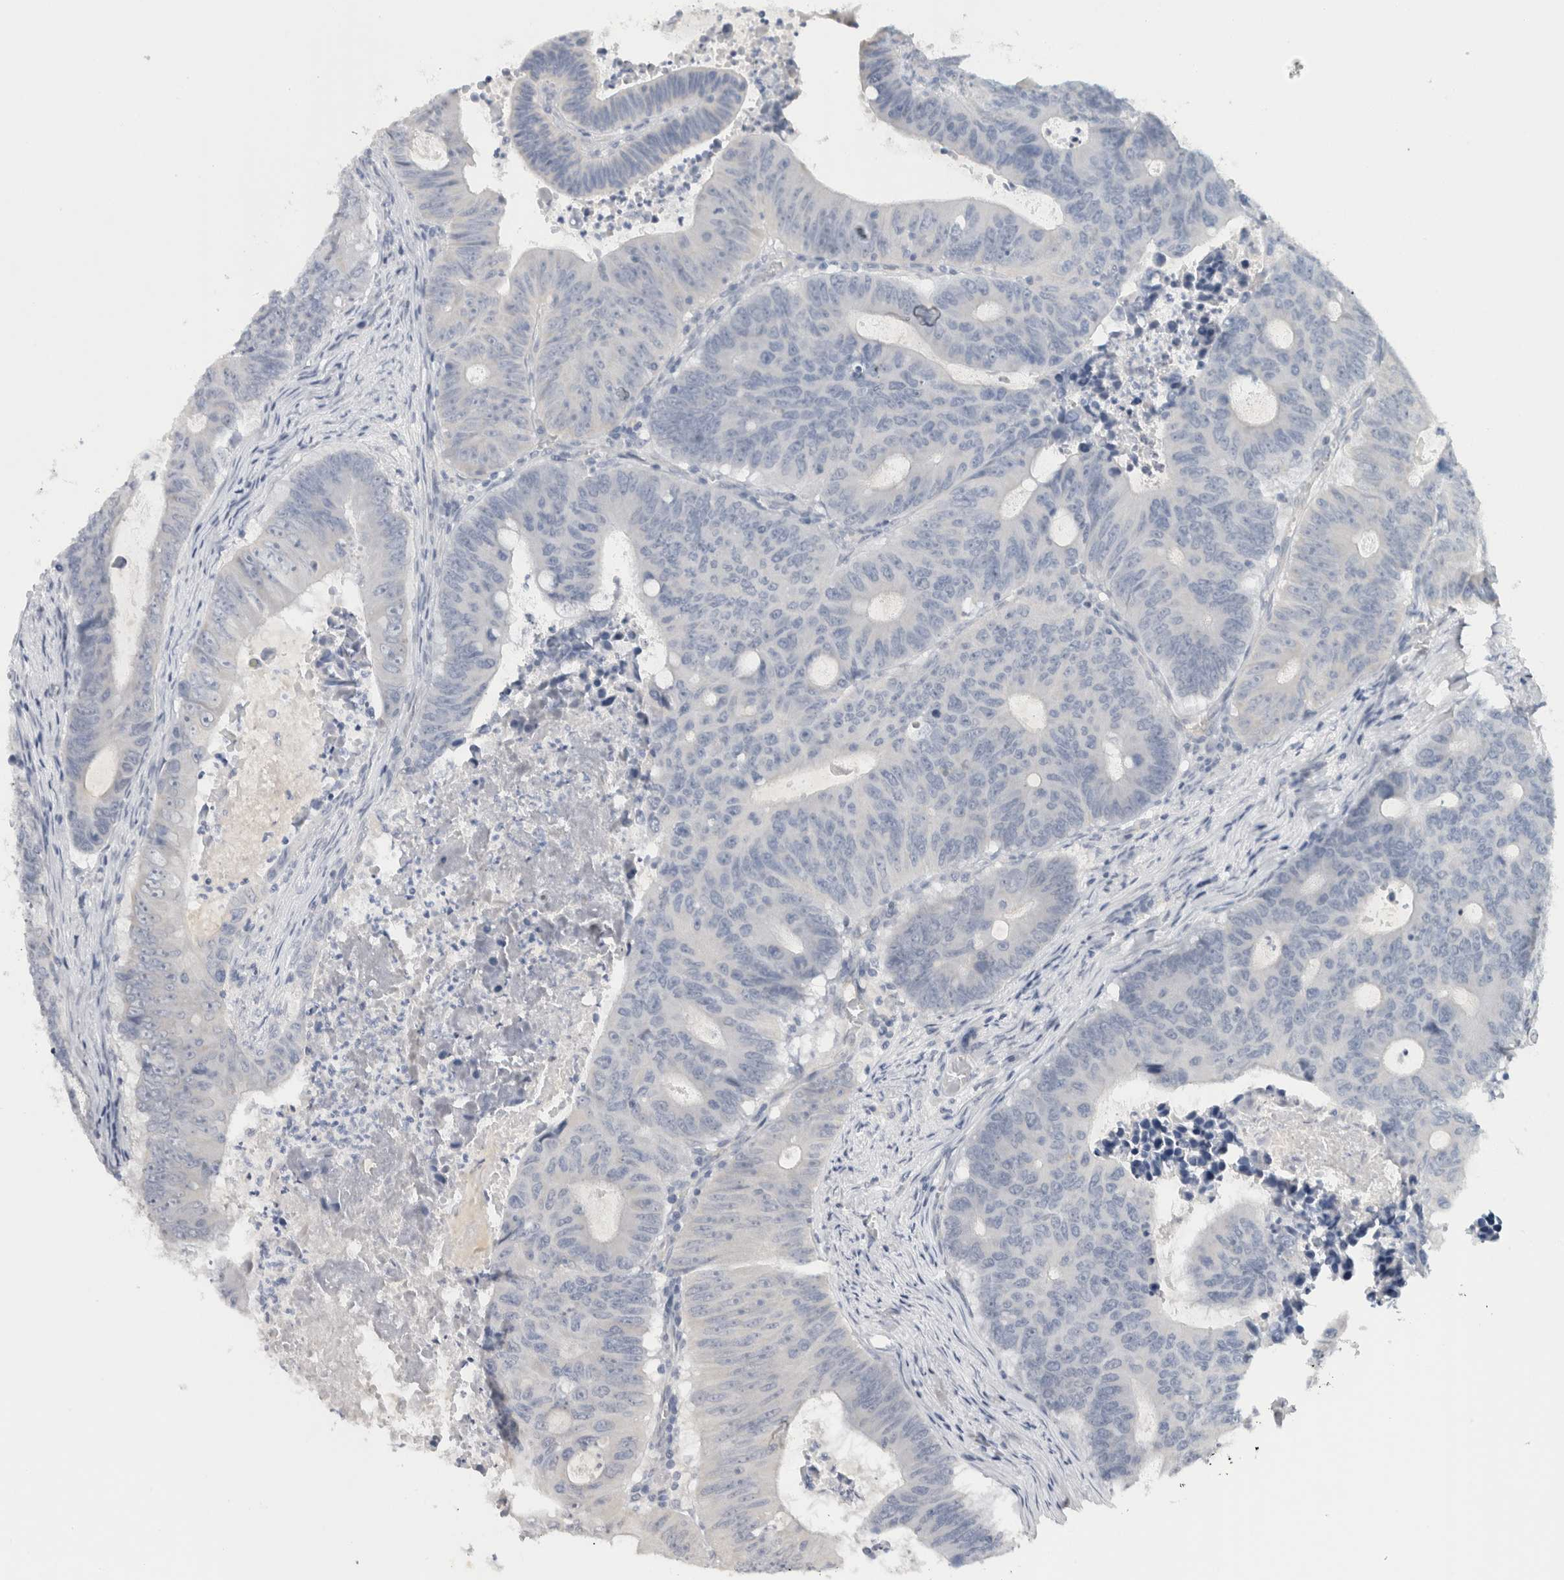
{"staining": {"intensity": "negative", "quantity": "none", "location": "none"}, "tissue": "colorectal cancer", "cell_type": "Tumor cells", "image_type": "cancer", "snomed": [{"axis": "morphology", "description": "Adenocarcinoma, NOS"}, {"axis": "topography", "description": "Colon"}], "caption": "Immunohistochemistry (IHC) of human adenocarcinoma (colorectal) displays no expression in tumor cells.", "gene": "TONSL", "patient": {"sex": "male", "age": 87}}